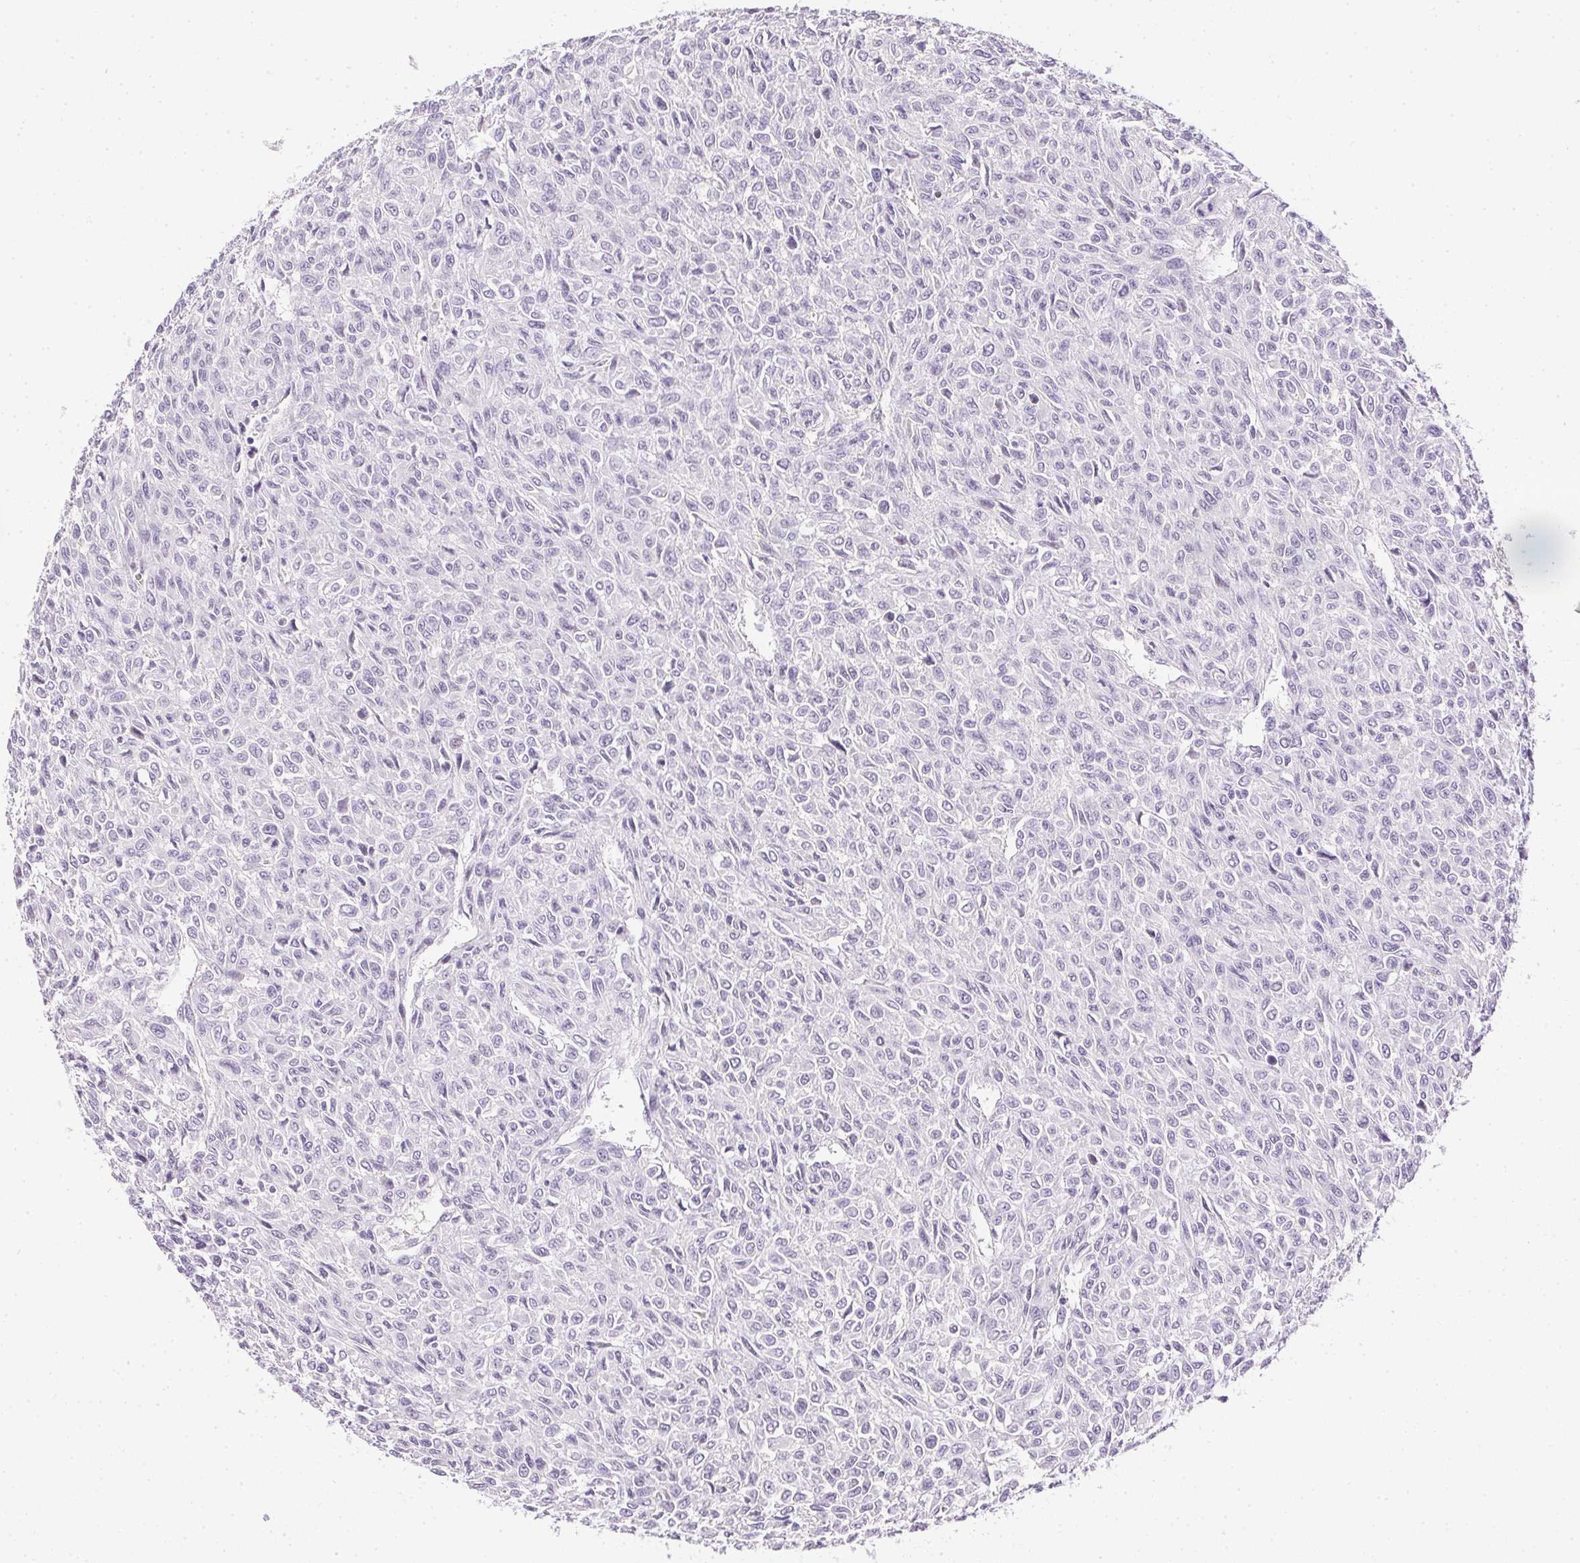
{"staining": {"intensity": "negative", "quantity": "none", "location": "none"}, "tissue": "renal cancer", "cell_type": "Tumor cells", "image_type": "cancer", "snomed": [{"axis": "morphology", "description": "Adenocarcinoma, NOS"}, {"axis": "topography", "description": "Kidney"}], "caption": "A photomicrograph of renal cancer stained for a protein displays no brown staining in tumor cells.", "gene": "GSDMC", "patient": {"sex": "male", "age": 58}}